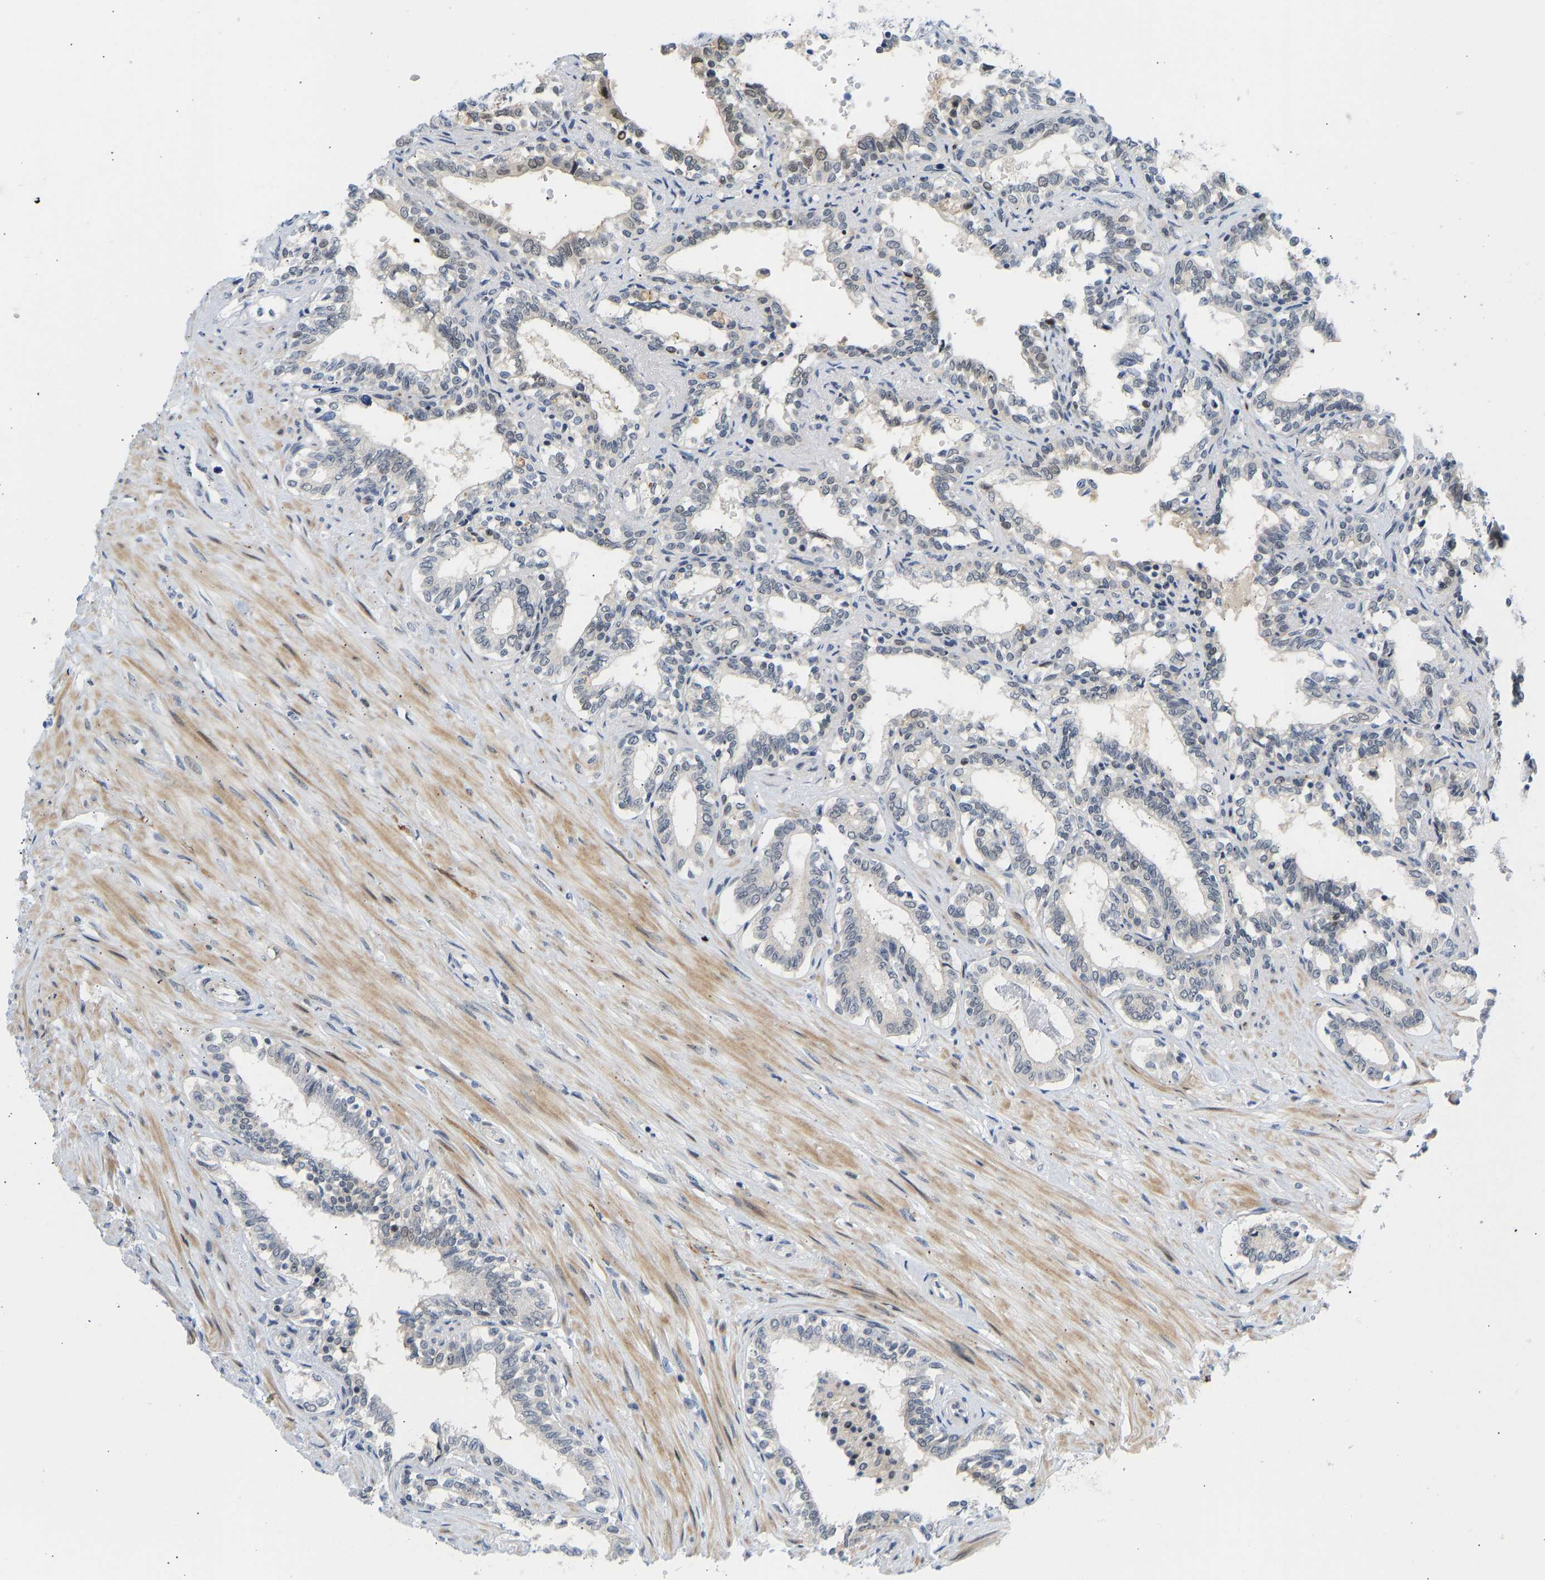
{"staining": {"intensity": "negative", "quantity": "none", "location": "none"}, "tissue": "seminal vesicle", "cell_type": "Glandular cells", "image_type": "normal", "snomed": [{"axis": "morphology", "description": "Normal tissue, NOS"}, {"axis": "morphology", "description": "Adenocarcinoma, High grade"}, {"axis": "topography", "description": "Prostate"}, {"axis": "topography", "description": "Seminal veicle"}], "caption": "IHC histopathology image of unremarkable seminal vesicle stained for a protein (brown), which displays no expression in glandular cells.", "gene": "BAG1", "patient": {"sex": "male", "age": 55}}